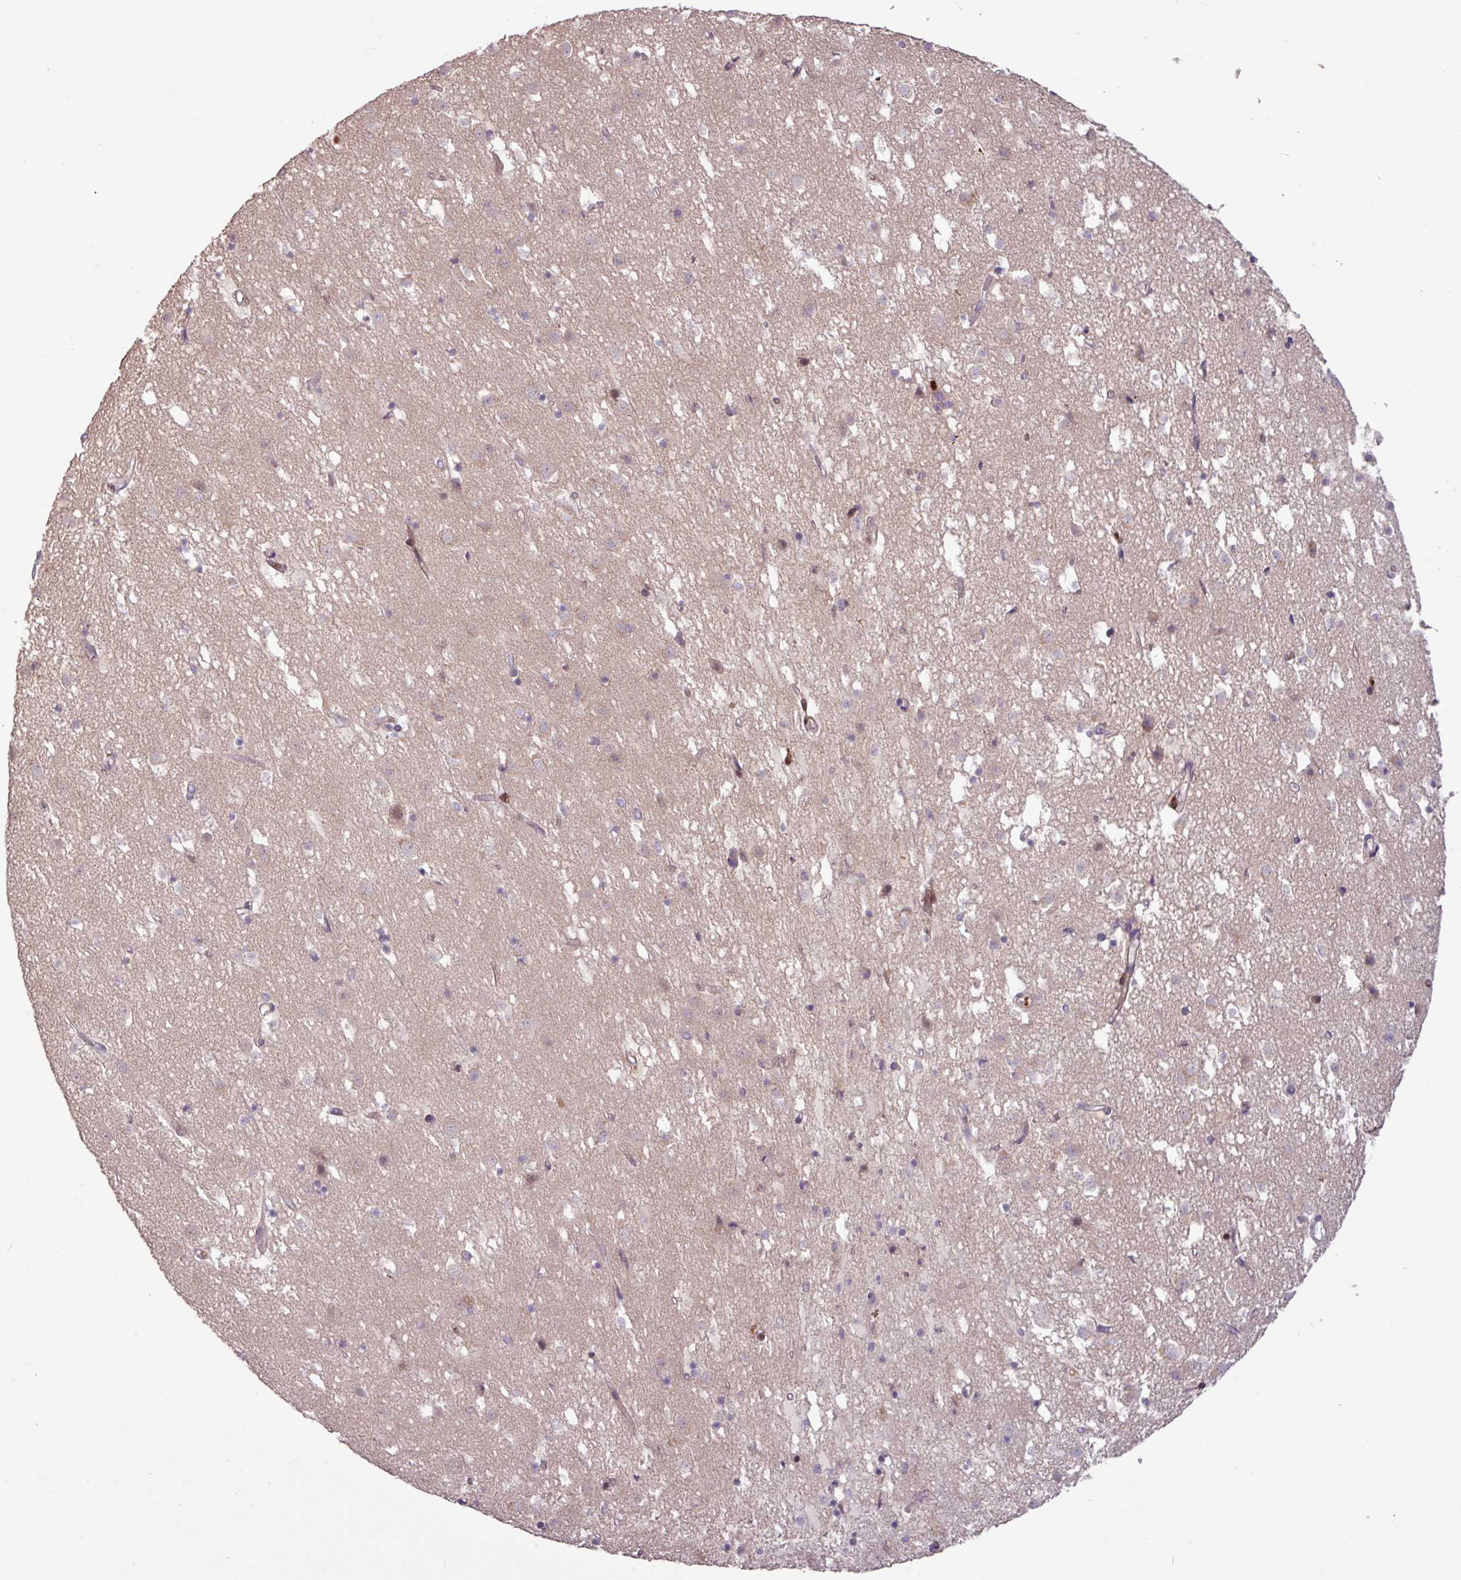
{"staining": {"intensity": "negative", "quantity": "none", "location": "none"}, "tissue": "caudate", "cell_type": "Glial cells", "image_type": "normal", "snomed": [{"axis": "morphology", "description": "Normal tissue, NOS"}, {"axis": "topography", "description": "Lateral ventricle wall"}], "caption": "DAB immunohistochemical staining of normal human caudate reveals no significant expression in glial cells. The staining was performed using DAB to visualize the protein expression in brown, while the nuclei were stained in blue with hematoxylin (Magnification: 20x).", "gene": "SEC61G", "patient": {"sex": "male", "age": 58}}